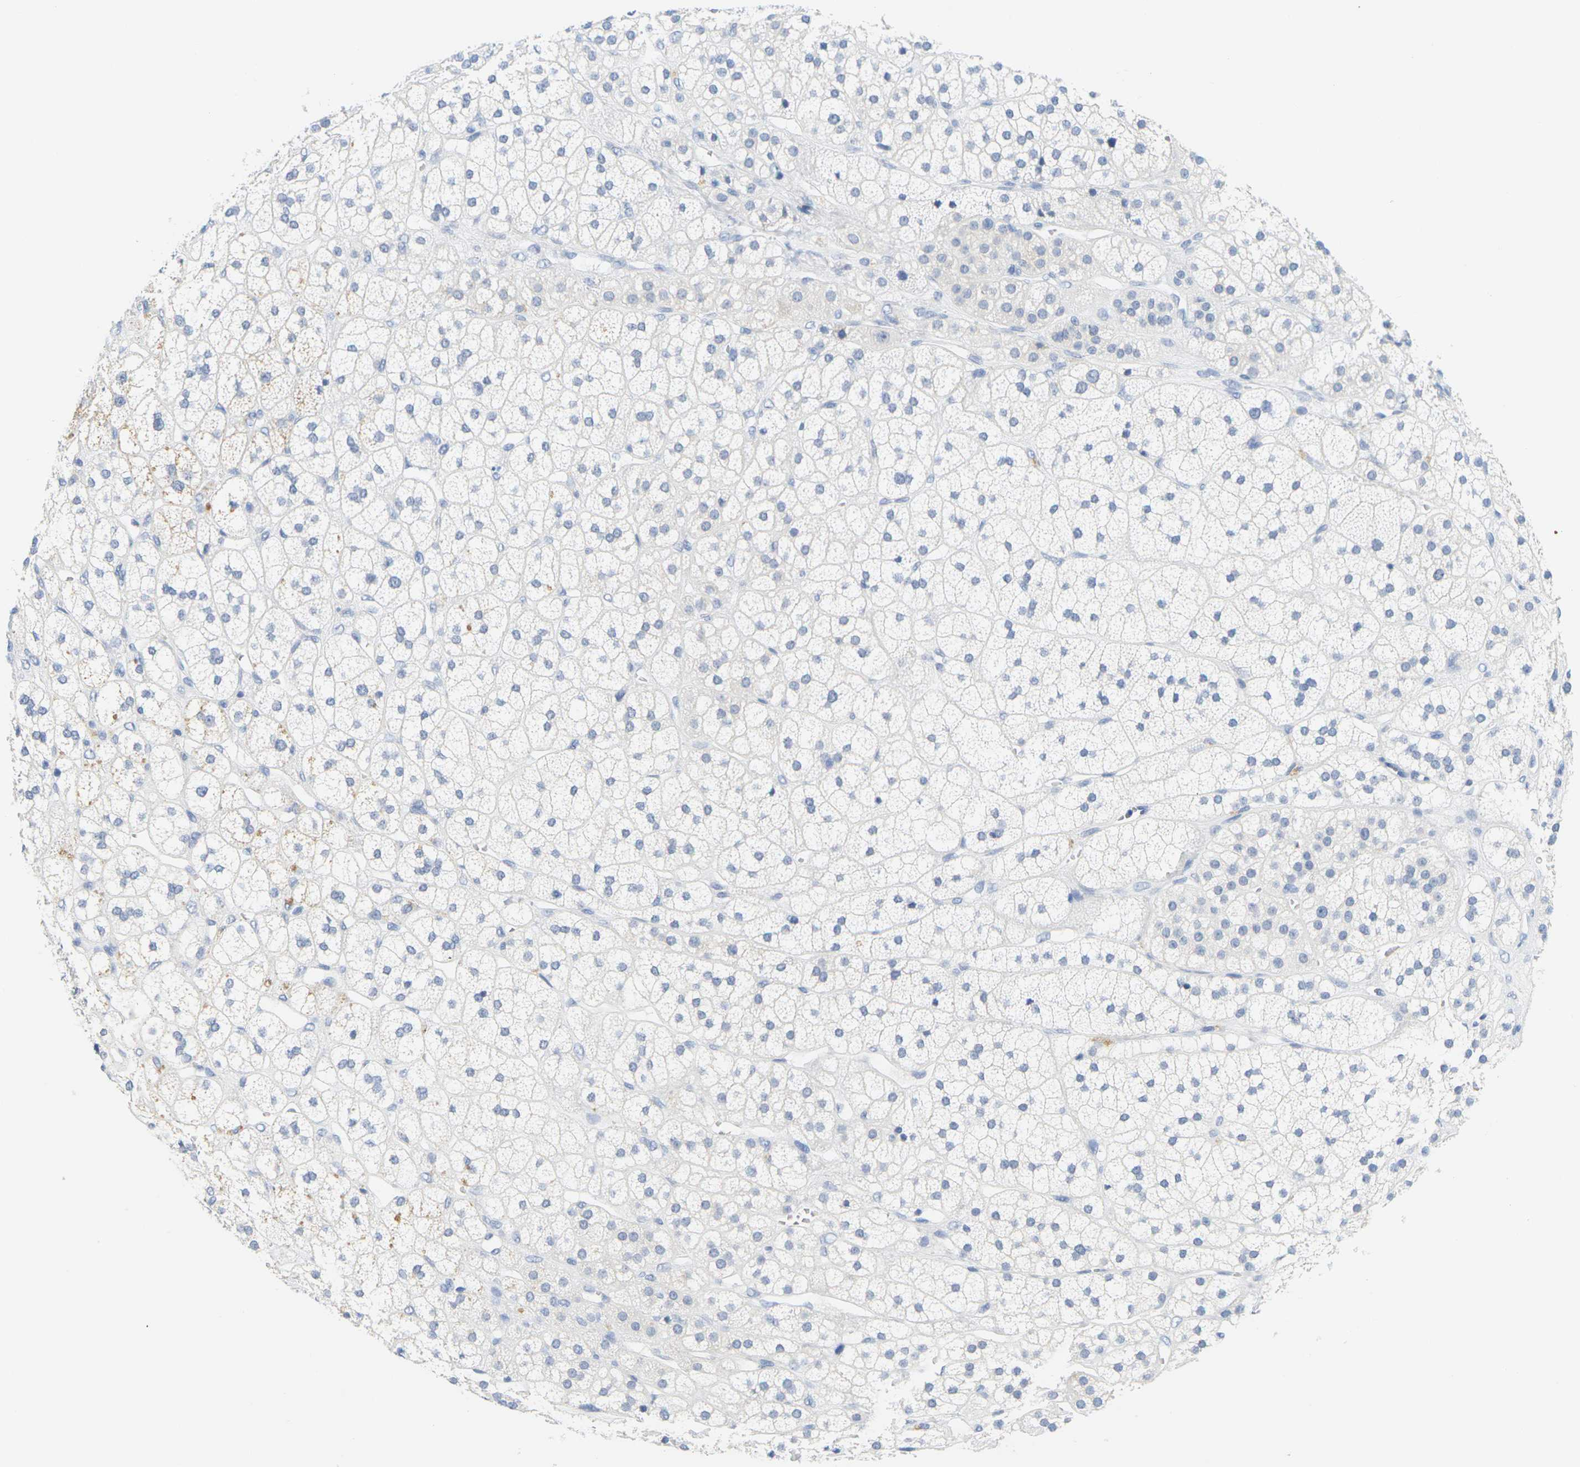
{"staining": {"intensity": "negative", "quantity": "none", "location": "none"}, "tissue": "adrenal gland", "cell_type": "Glandular cells", "image_type": "normal", "snomed": [{"axis": "morphology", "description": "Normal tissue, NOS"}, {"axis": "topography", "description": "Adrenal gland"}], "caption": "IHC micrograph of unremarkable adrenal gland: human adrenal gland stained with DAB shows no significant protein expression in glandular cells.", "gene": "HLA", "patient": {"sex": "male", "age": 56}}